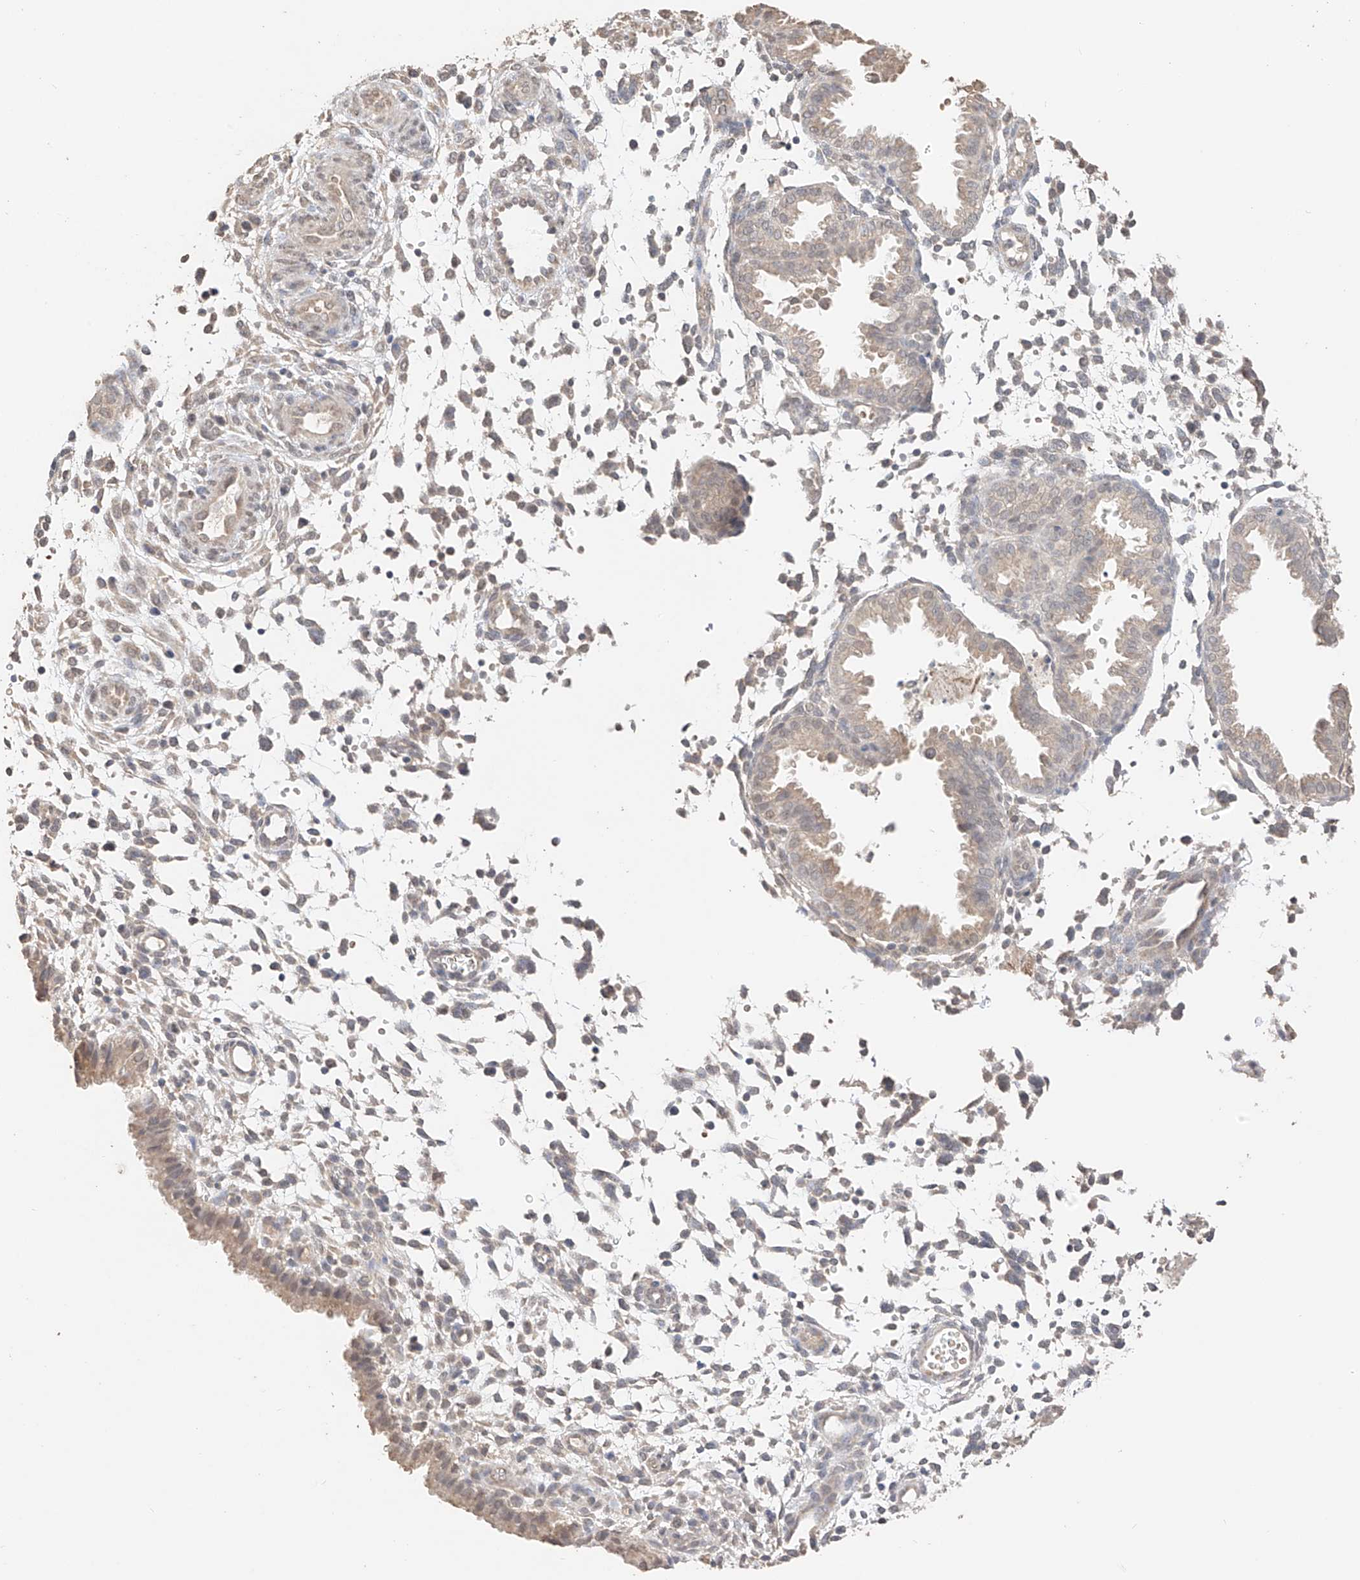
{"staining": {"intensity": "weak", "quantity": "<25%", "location": "cytoplasmic/membranous"}, "tissue": "endometrium", "cell_type": "Cells in endometrial stroma", "image_type": "normal", "snomed": [{"axis": "morphology", "description": "Normal tissue, NOS"}, {"axis": "topography", "description": "Endometrium"}], "caption": "Immunohistochemistry micrograph of unremarkable human endometrium stained for a protein (brown), which demonstrates no expression in cells in endometrial stroma.", "gene": "IL22RA2", "patient": {"sex": "female", "age": 33}}